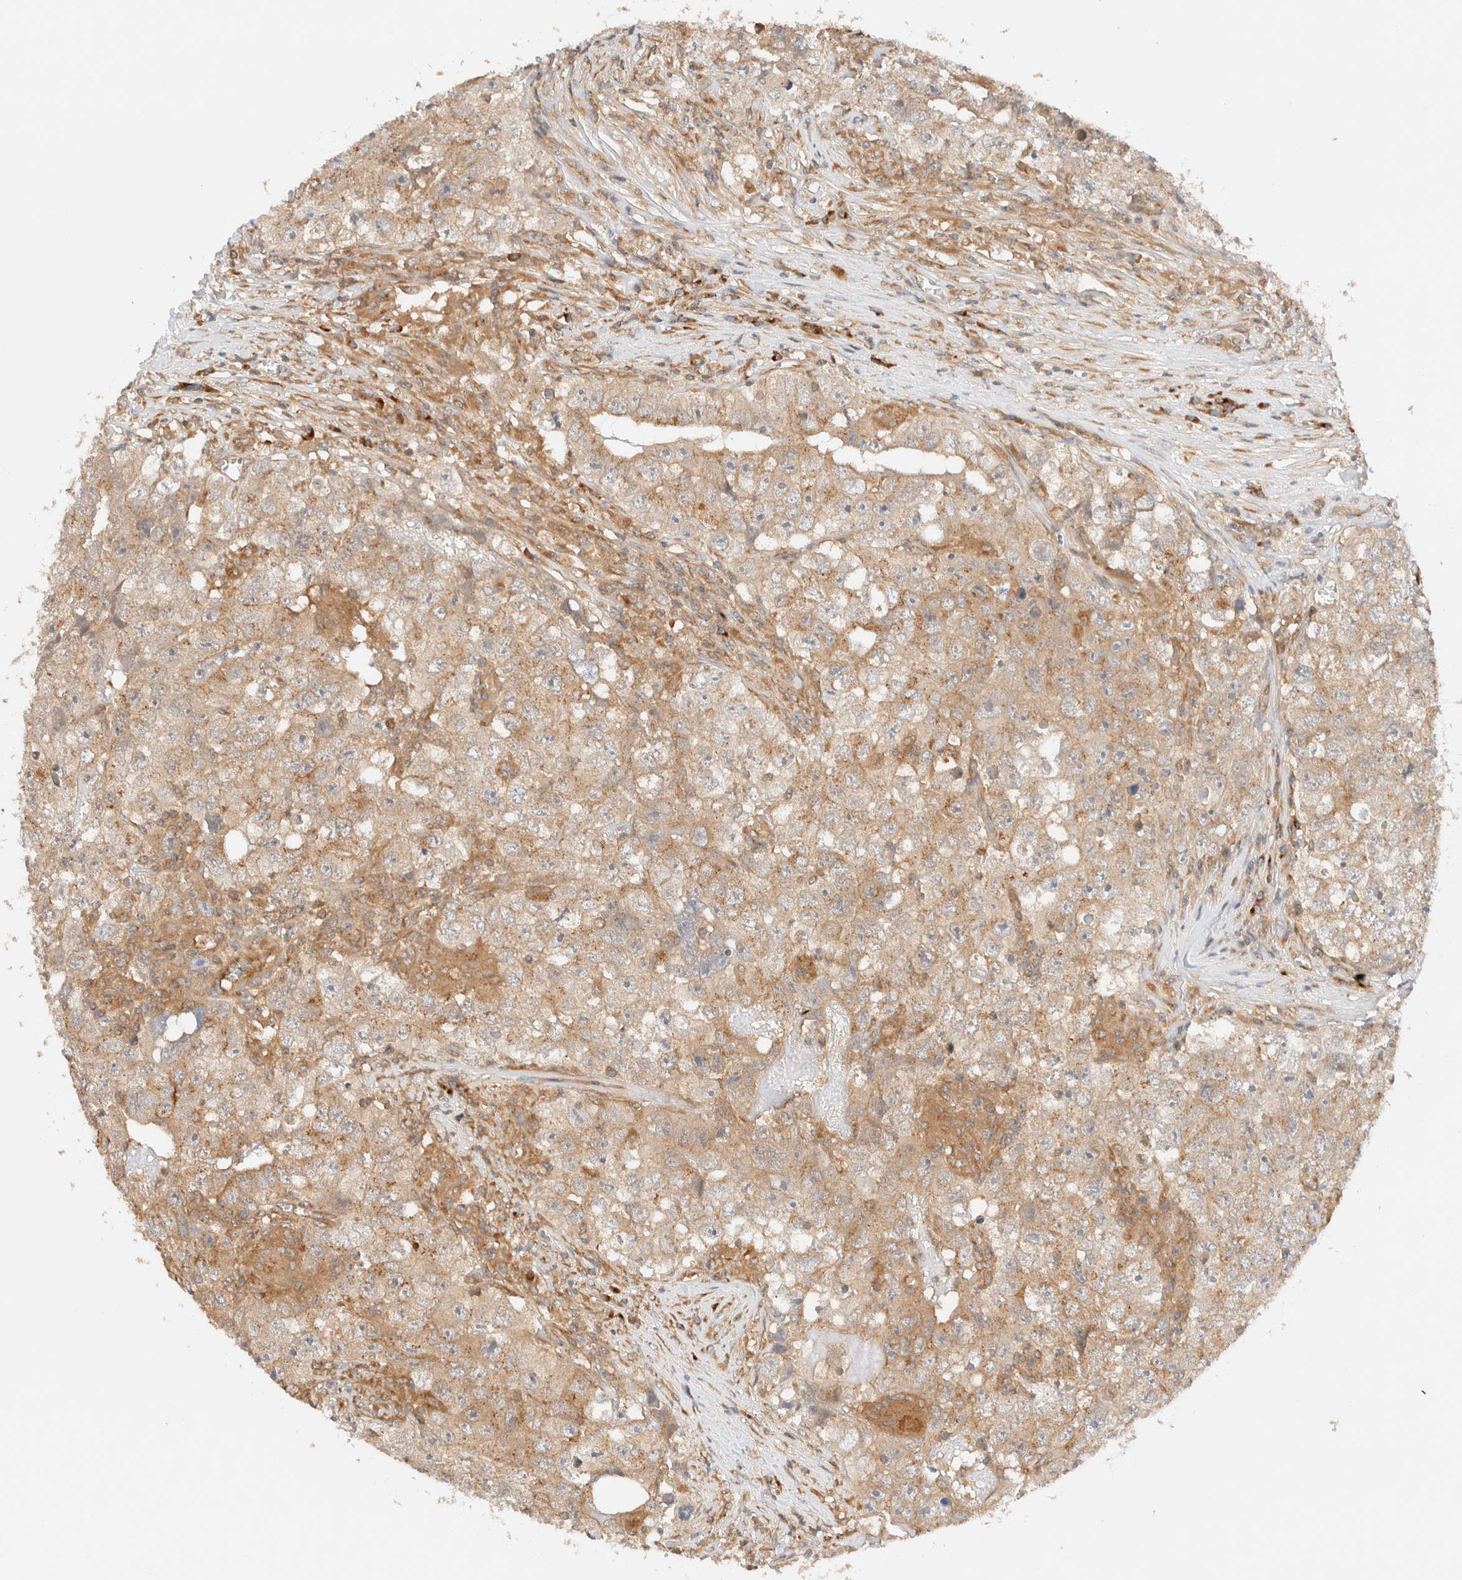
{"staining": {"intensity": "moderate", "quantity": ">75%", "location": "cytoplasmic/membranous"}, "tissue": "testis cancer", "cell_type": "Tumor cells", "image_type": "cancer", "snomed": [{"axis": "morphology", "description": "Seminoma, NOS"}, {"axis": "morphology", "description": "Carcinoma, Embryonal, NOS"}, {"axis": "topography", "description": "Testis"}], "caption": "Tumor cells demonstrate moderate cytoplasmic/membranous expression in approximately >75% of cells in testis embryonal carcinoma.", "gene": "RABEP1", "patient": {"sex": "male", "age": 43}}